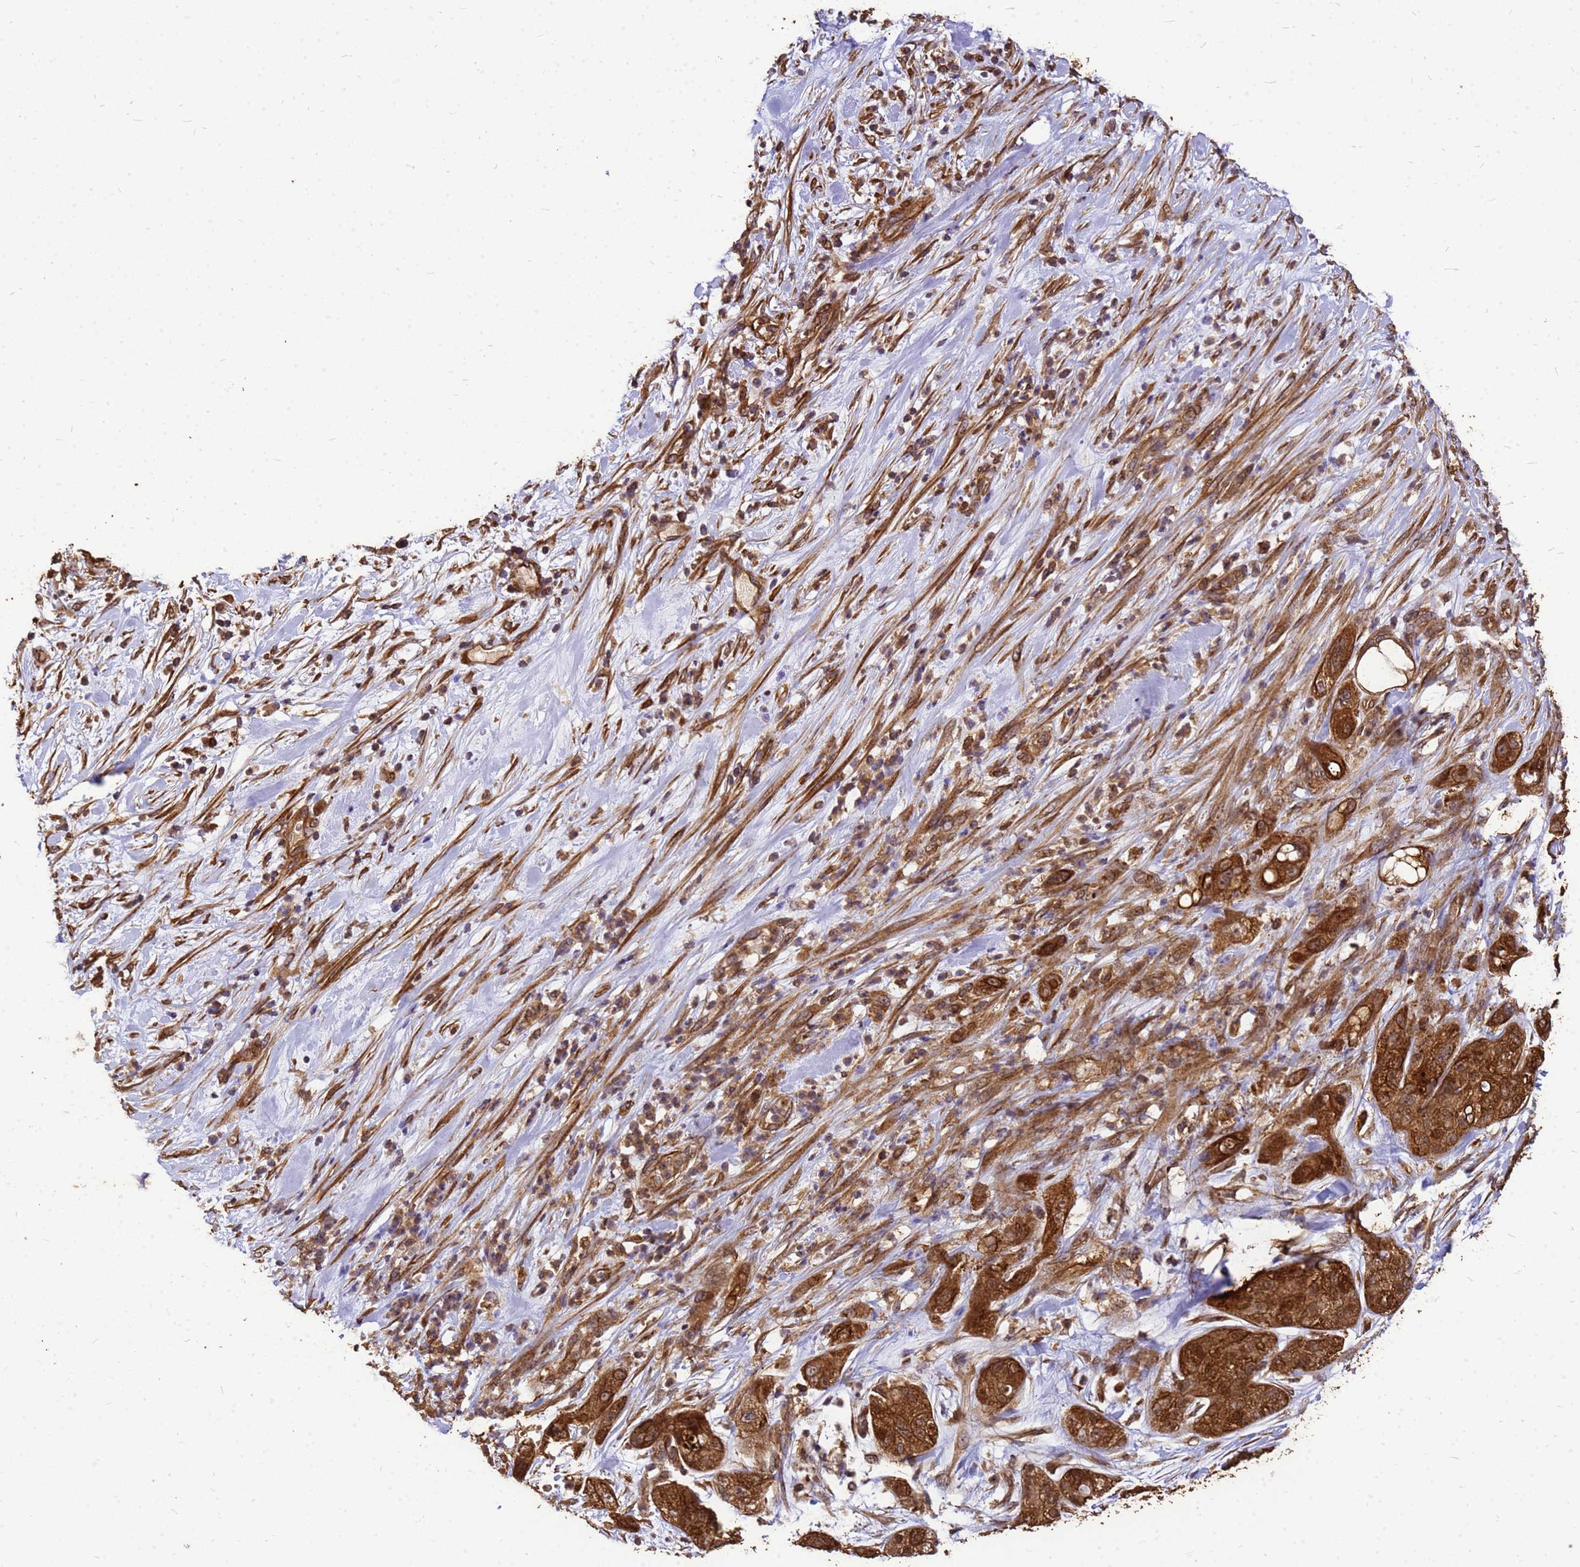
{"staining": {"intensity": "strong", "quantity": ">75%", "location": "cytoplasmic/membranous"}, "tissue": "pancreatic cancer", "cell_type": "Tumor cells", "image_type": "cancer", "snomed": [{"axis": "morphology", "description": "Adenocarcinoma, NOS"}, {"axis": "topography", "description": "Pancreas"}], "caption": "Tumor cells exhibit high levels of strong cytoplasmic/membranous expression in about >75% of cells in human pancreatic cancer.", "gene": "ZNF618", "patient": {"sex": "female", "age": 78}}